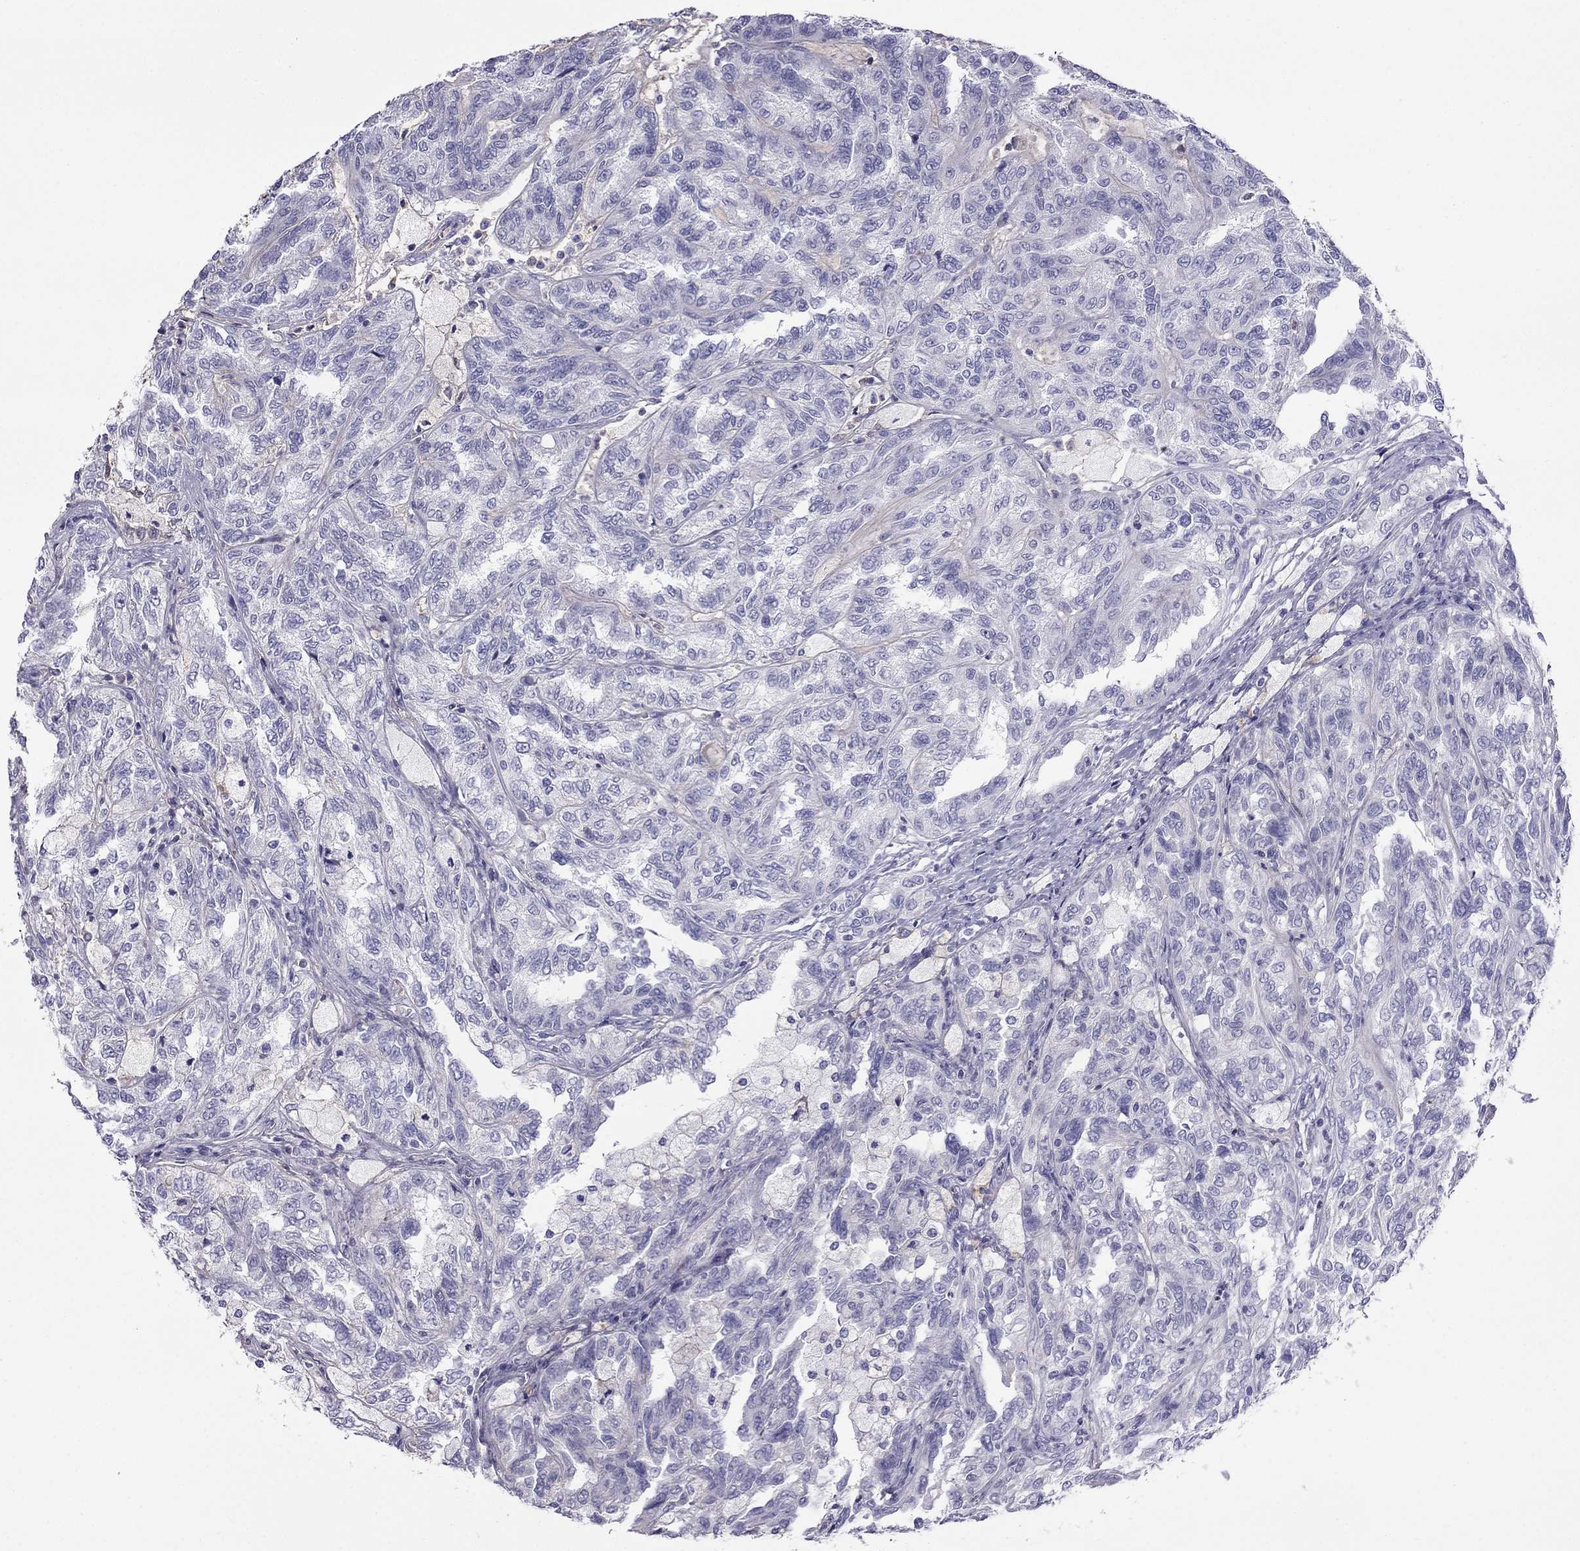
{"staining": {"intensity": "negative", "quantity": "none", "location": "none"}, "tissue": "renal cancer", "cell_type": "Tumor cells", "image_type": "cancer", "snomed": [{"axis": "morphology", "description": "Adenocarcinoma, NOS"}, {"axis": "topography", "description": "Kidney"}], "caption": "An immunohistochemistry image of renal cancer is shown. There is no staining in tumor cells of renal cancer.", "gene": "TBC1D21", "patient": {"sex": "male", "age": 79}}